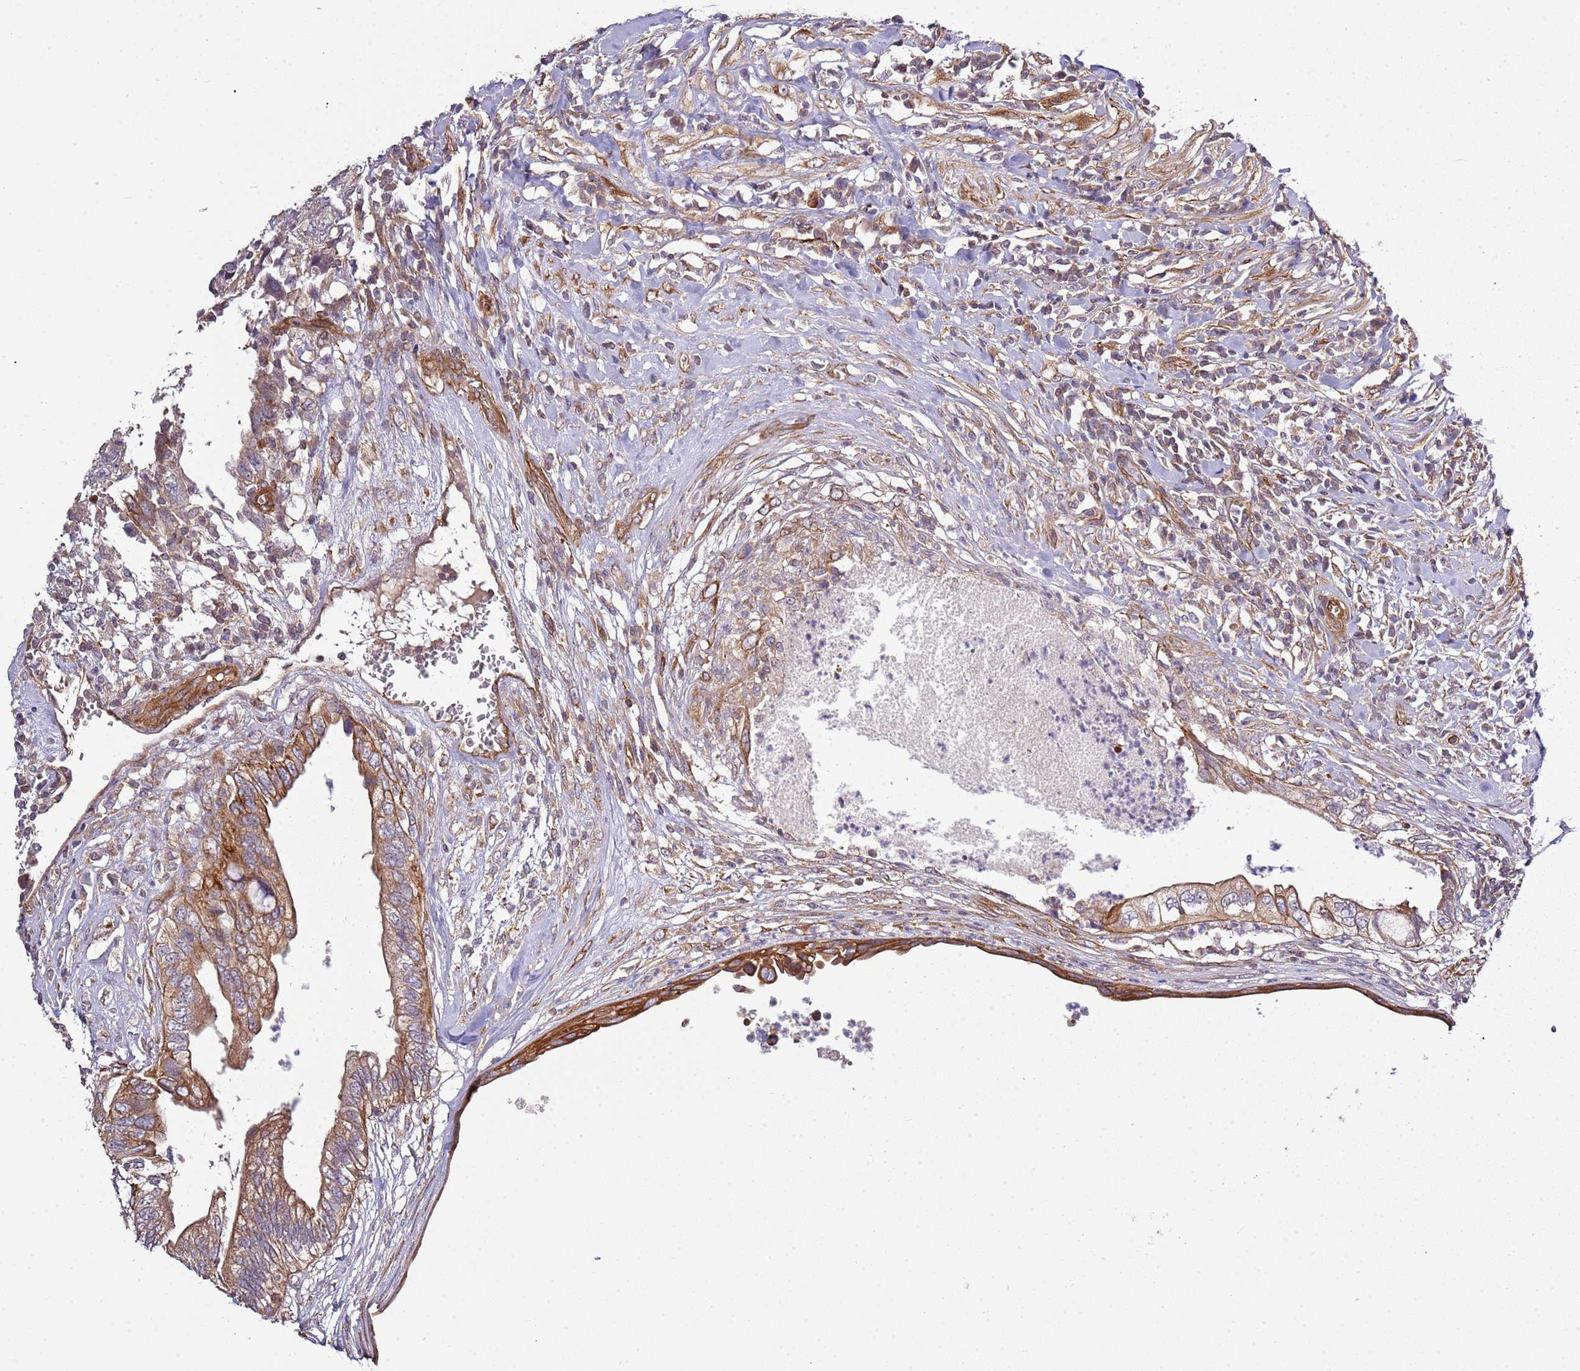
{"staining": {"intensity": "moderate", "quantity": ">75%", "location": "cytoplasmic/membranous"}, "tissue": "testis cancer", "cell_type": "Tumor cells", "image_type": "cancer", "snomed": [{"axis": "morphology", "description": "Seminoma, NOS"}, {"axis": "morphology", "description": "Carcinoma, Embryonal, NOS"}, {"axis": "topography", "description": "Testis"}], "caption": "Tumor cells display medium levels of moderate cytoplasmic/membranous staining in approximately >75% of cells in testis embryonal carcinoma. Immunohistochemistry stains the protein in brown and the nuclei are stained blue.", "gene": "GNL1", "patient": {"sex": "male", "age": 29}}